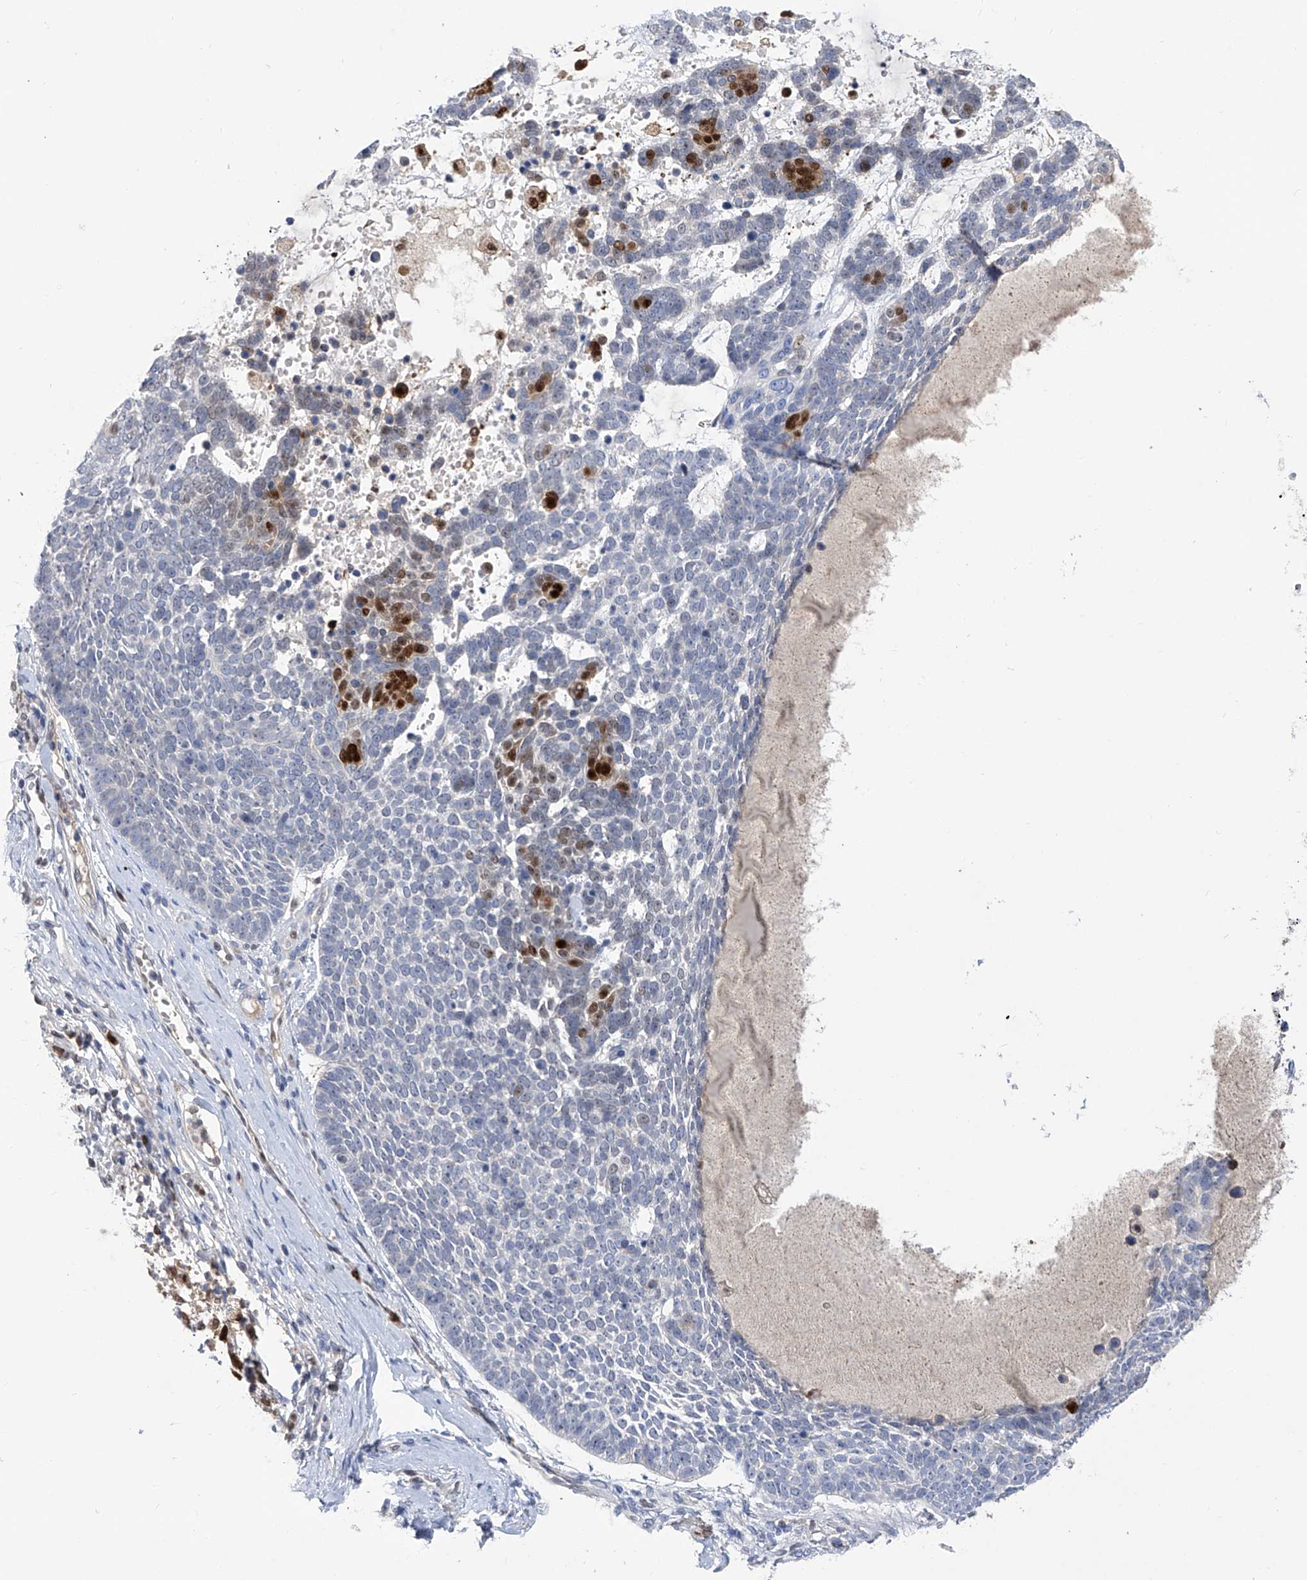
{"staining": {"intensity": "strong", "quantity": "<25%", "location": "nuclear"}, "tissue": "skin cancer", "cell_type": "Tumor cells", "image_type": "cancer", "snomed": [{"axis": "morphology", "description": "Basal cell carcinoma"}, {"axis": "topography", "description": "Skin"}], "caption": "The image displays a brown stain indicating the presence of a protein in the nuclear of tumor cells in basal cell carcinoma (skin).", "gene": "PHF20", "patient": {"sex": "female", "age": 81}}